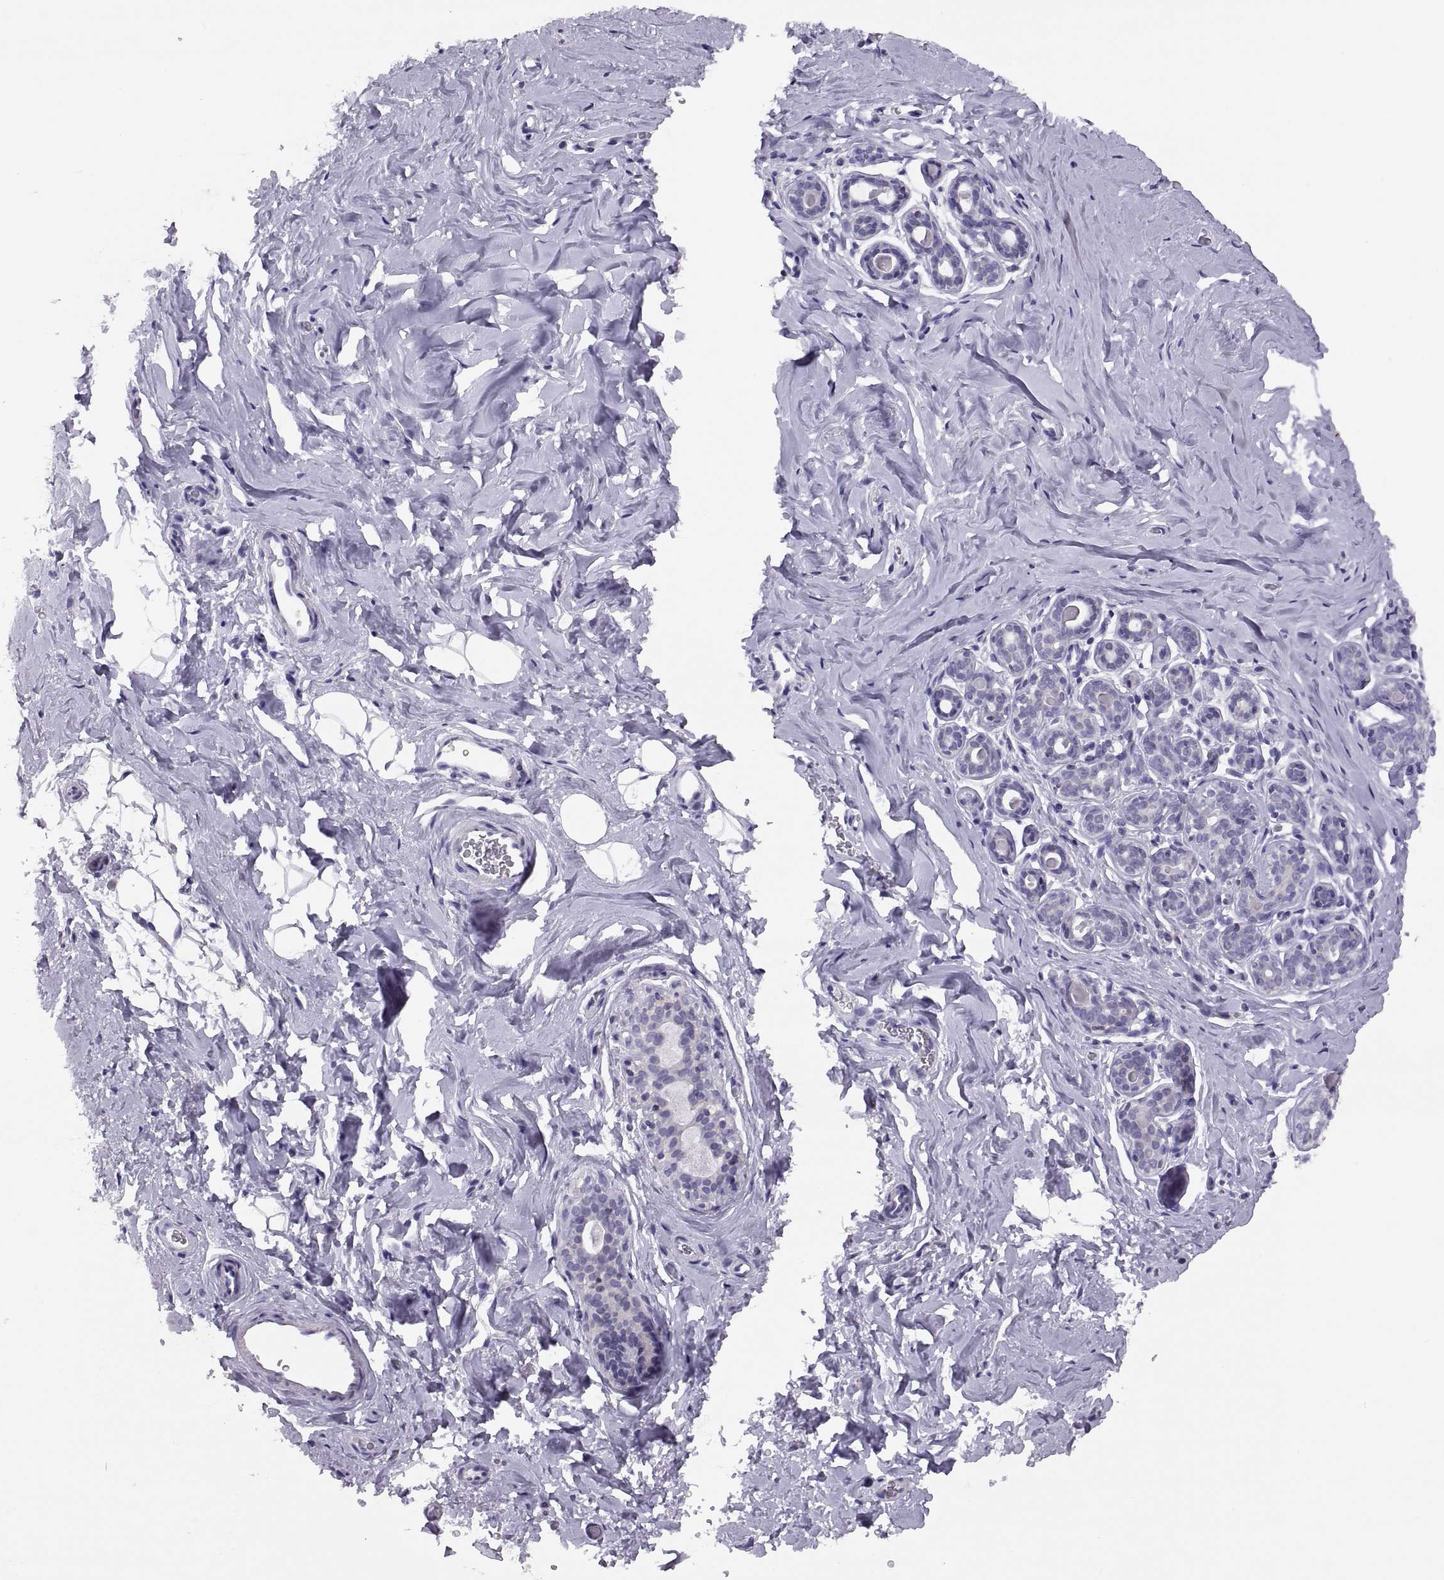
{"staining": {"intensity": "negative", "quantity": "none", "location": "none"}, "tissue": "breast", "cell_type": "Adipocytes", "image_type": "normal", "snomed": [{"axis": "morphology", "description": "Normal tissue, NOS"}, {"axis": "topography", "description": "Skin"}, {"axis": "topography", "description": "Breast"}], "caption": "Immunohistochemistry (IHC) image of benign breast: breast stained with DAB (3,3'-diaminobenzidine) reveals no significant protein expression in adipocytes.", "gene": "TTC21A", "patient": {"sex": "female", "age": 43}}